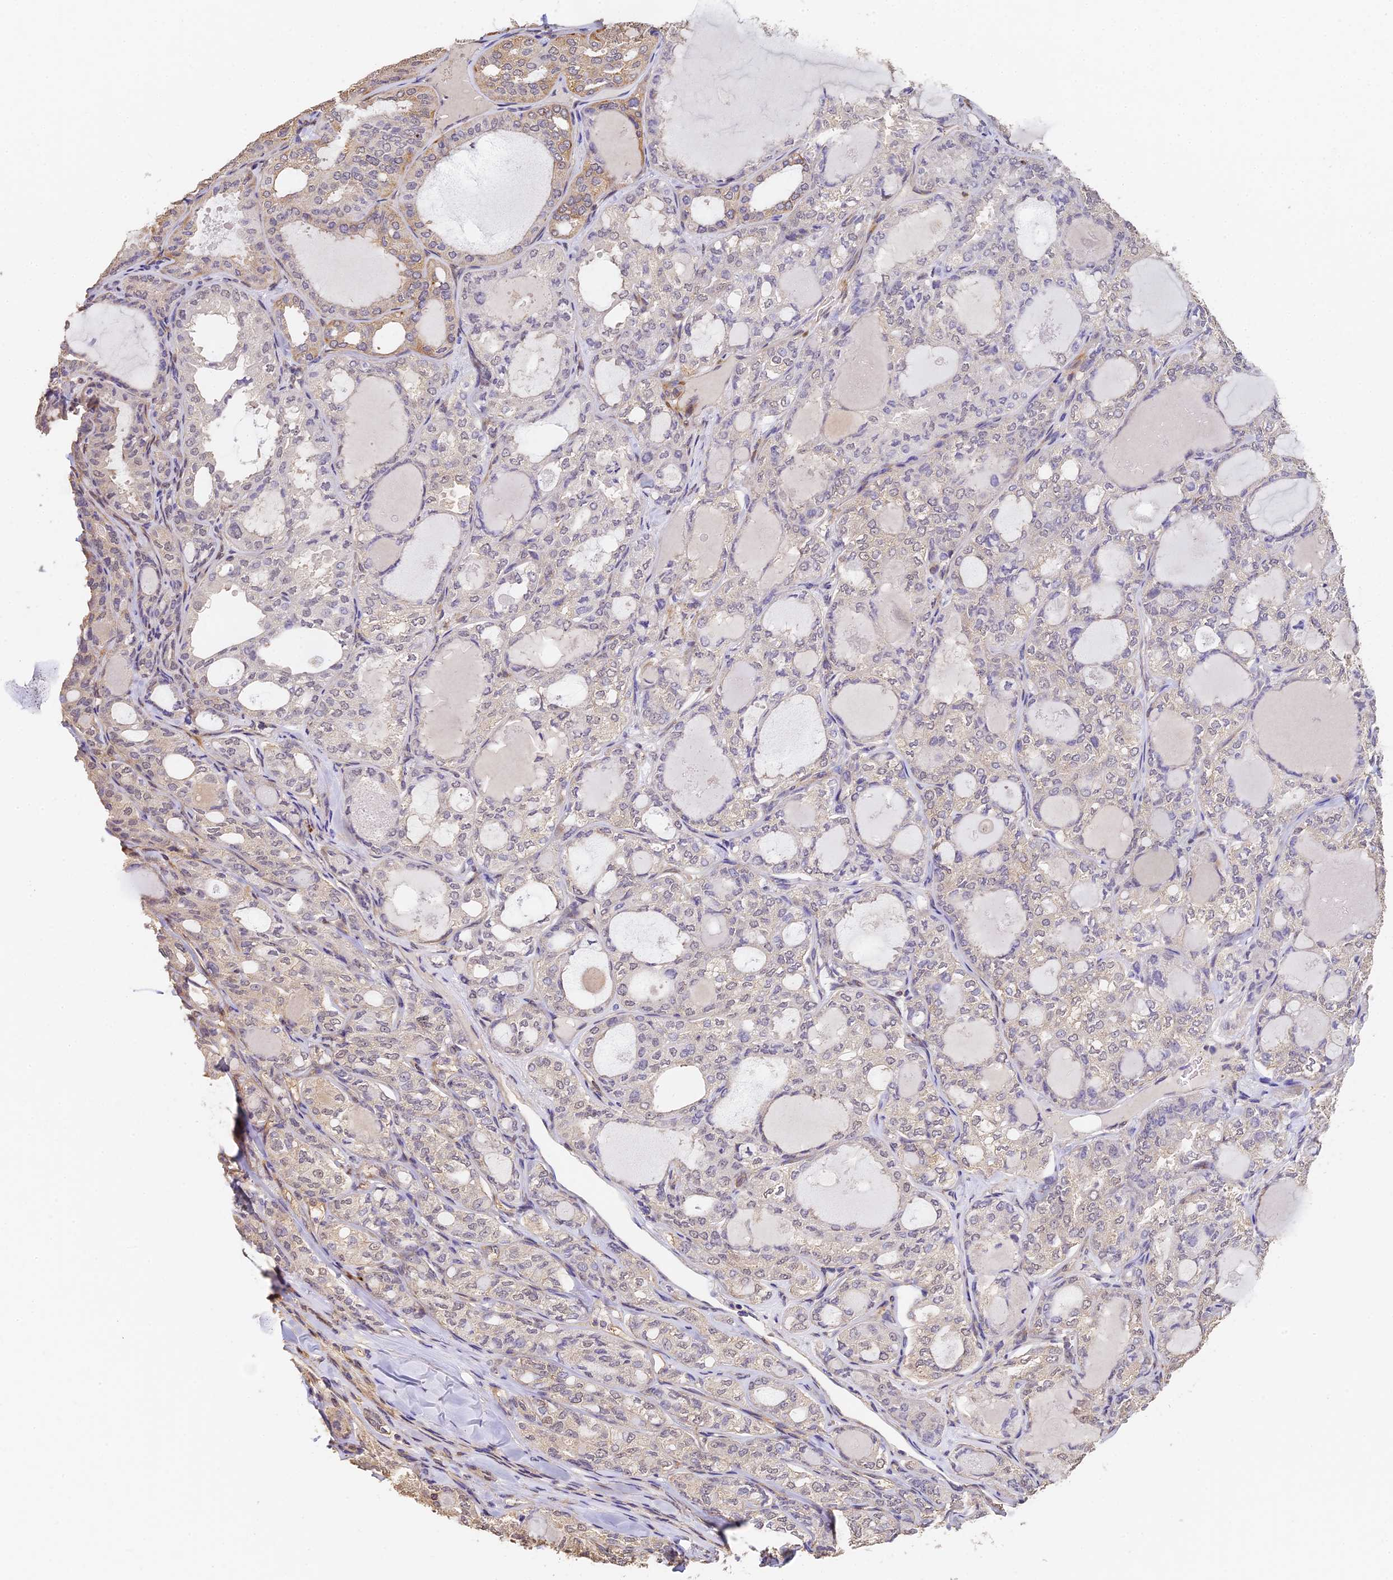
{"staining": {"intensity": "weak", "quantity": "<25%", "location": "cytoplasmic/membranous"}, "tissue": "thyroid cancer", "cell_type": "Tumor cells", "image_type": "cancer", "snomed": [{"axis": "morphology", "description": "Follicular adenoma carcinoma, NOS"}, {"axis": "topography", "description": "Thyroid gland"}], "caption": "Tumor cells are negative for brown protein staining in follicular adenoma carcinoma (thyroid).", "gene": "SLC11A1", "patient": {"sex": "male", "age": 75}}